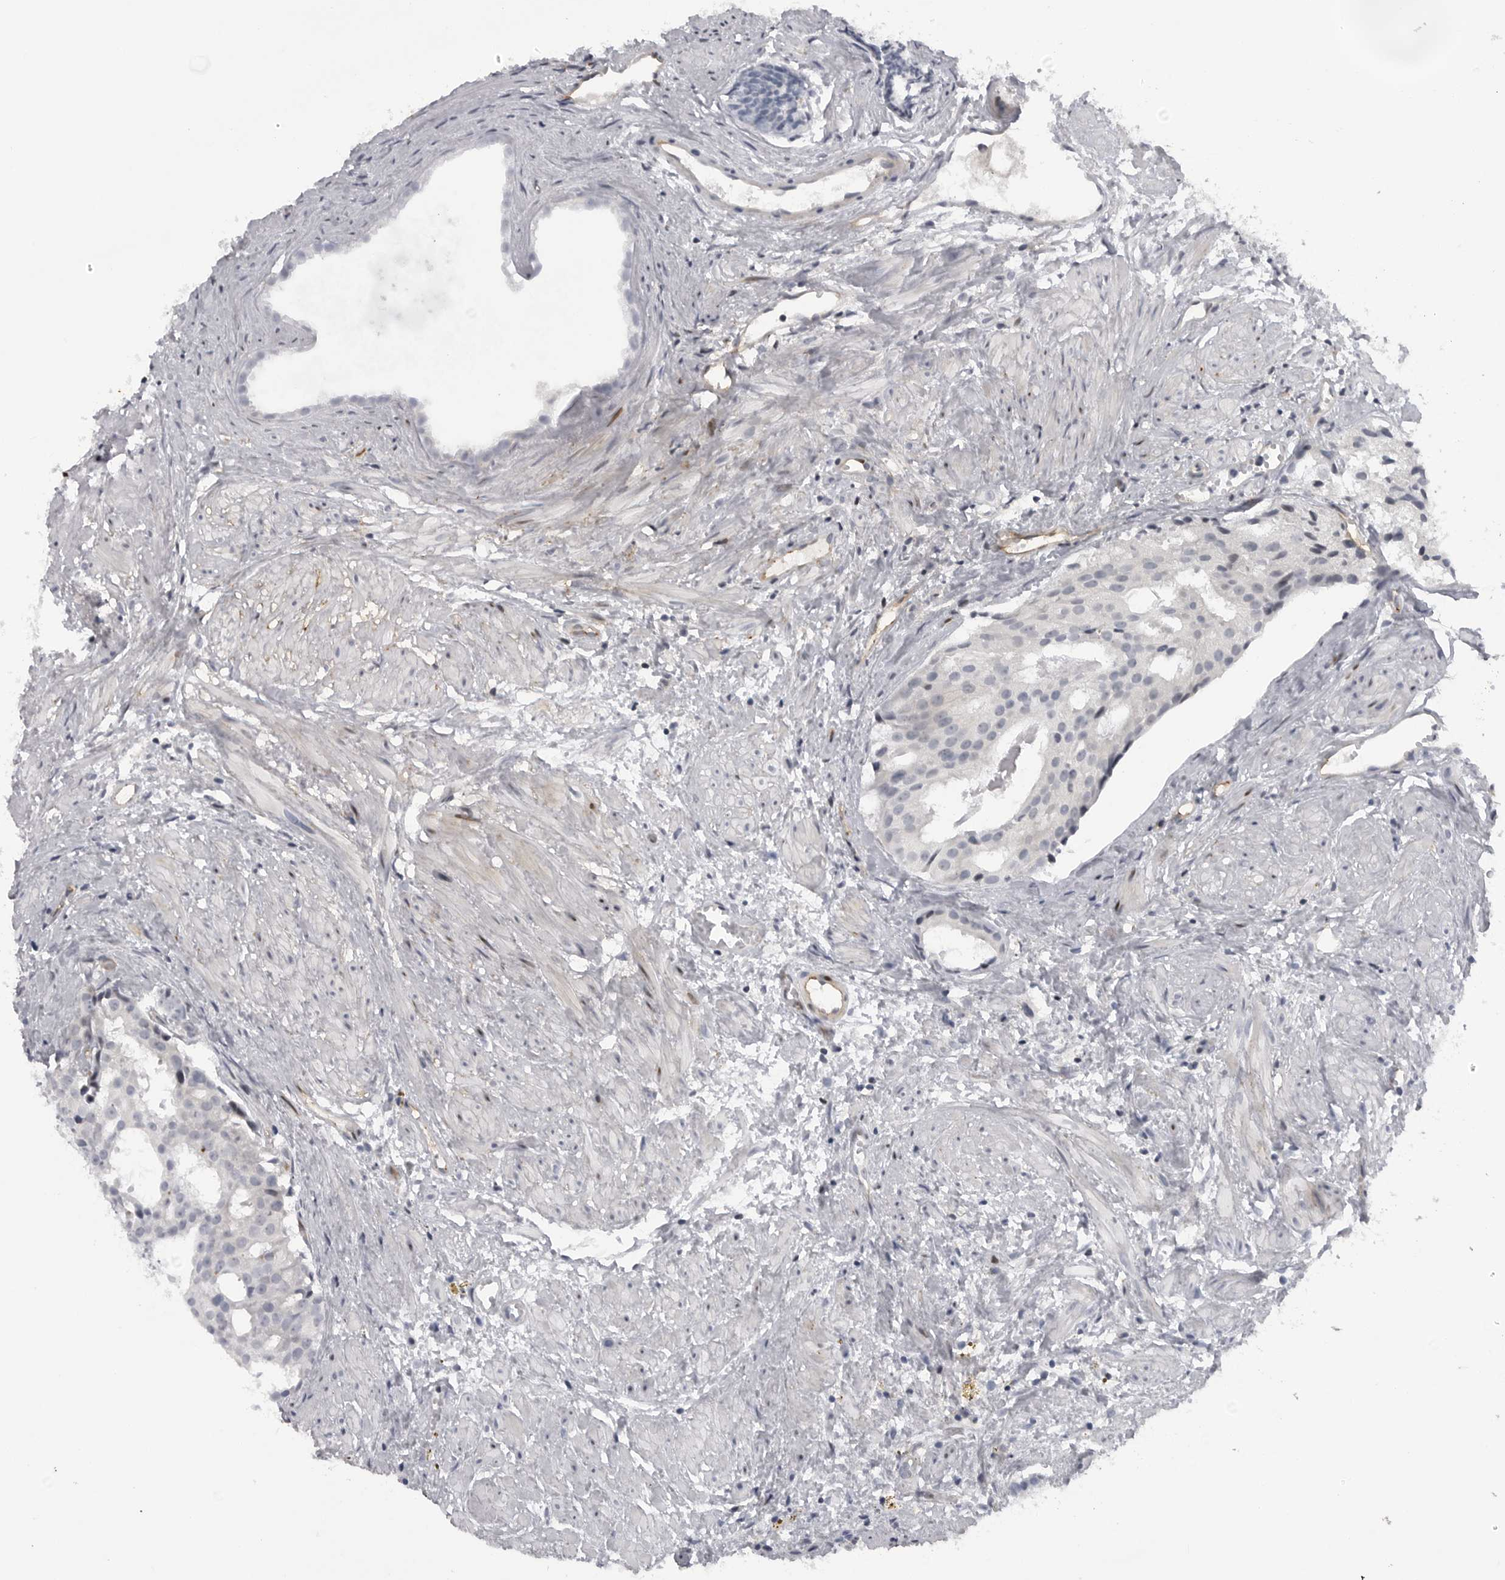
{"staining": {"intensity": "negative", "quantity": "none", "location": "none"}, "tissue": "prostate cancer", "cell_type": "Tumor cells", "image_type": "cancer", "snomed": [{"axis": "morphology", "description": "Adenocarcinoma, Low grade"}, {"axis": "topography", "description": "Prostate"}], "caption": "This is an immunohistochemistry micrograph of human prostate adenocarcinoma (low-grade). There is no staining in tumor cells.", "gene": "ABL1", "patient": {"sex": "male", "age": 88}}